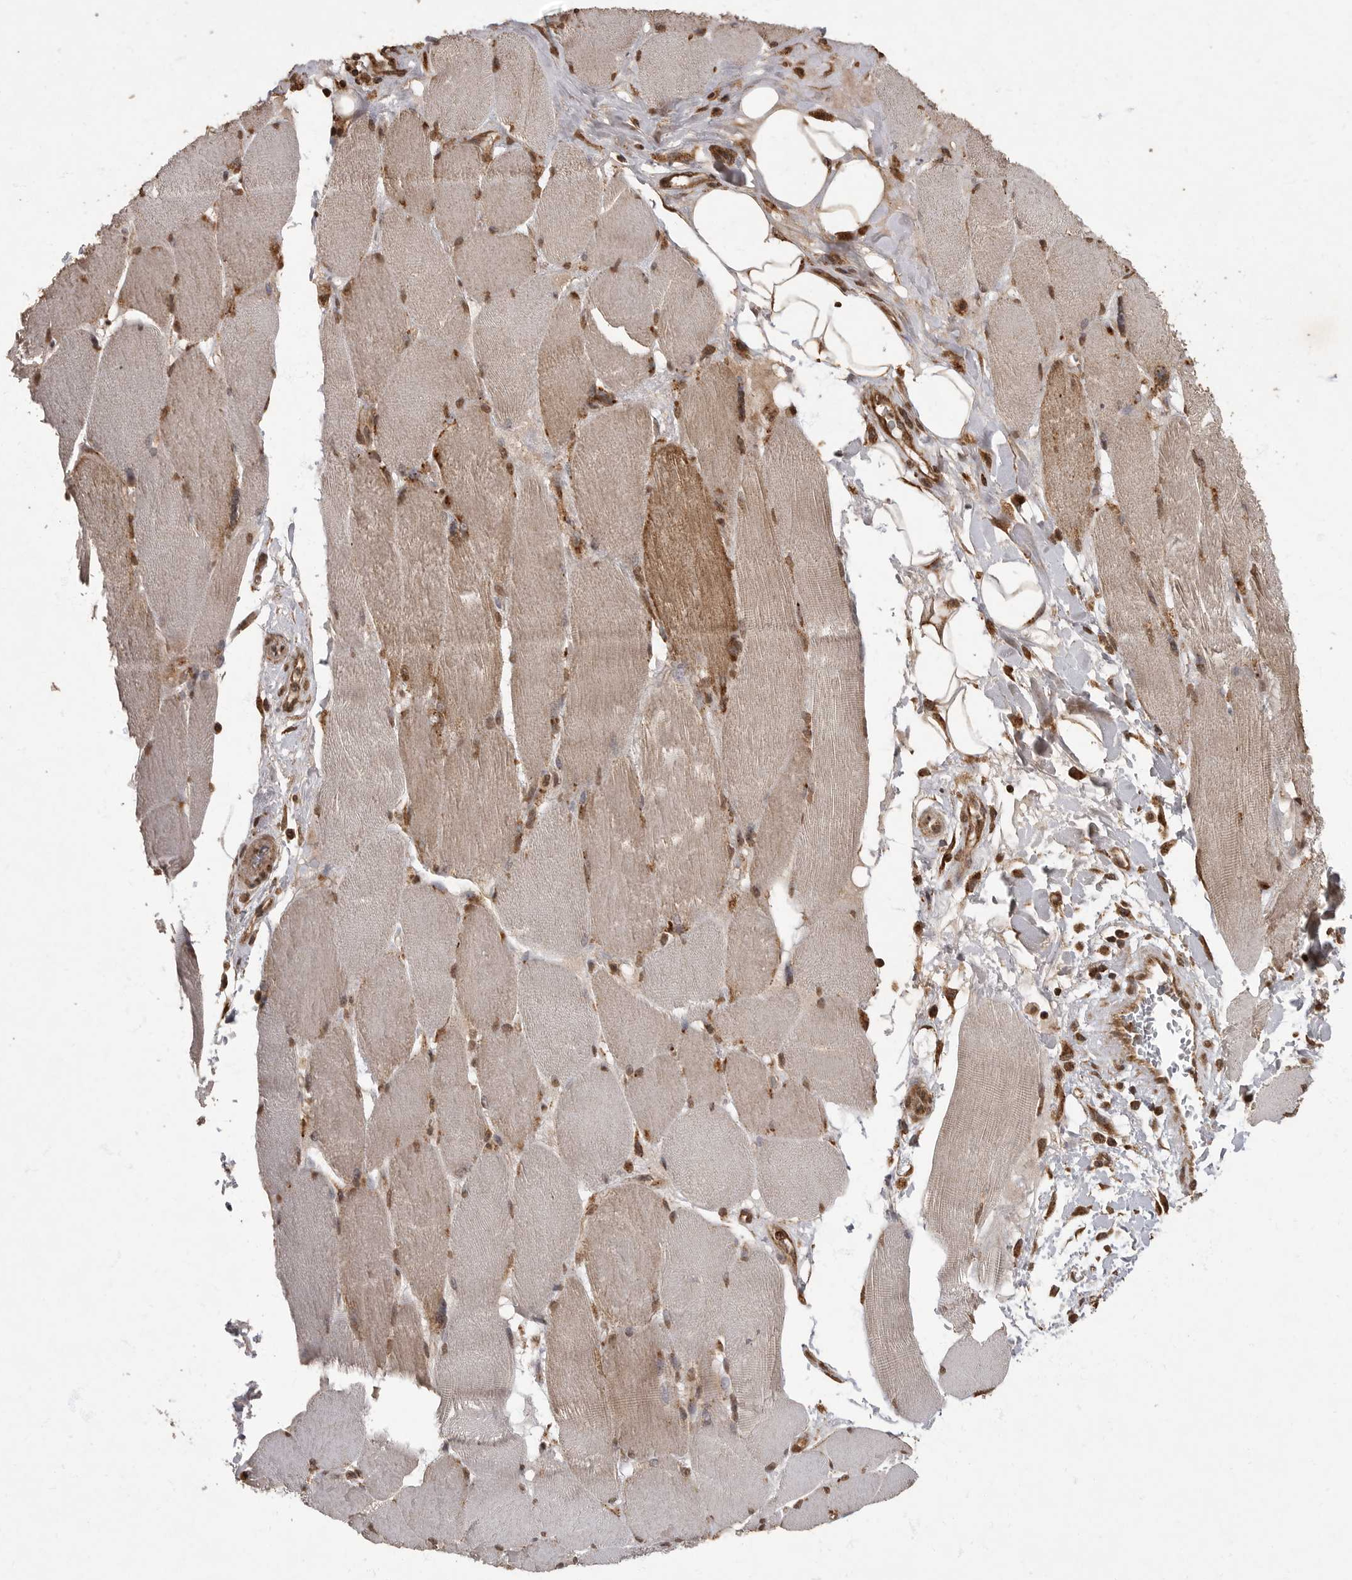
{"staining": {"intensity": "moderate", "quantity": ">75%", "location": "cytoplasmic/membranous,nuclear"}, "tissue": "skeletal muscle", "cell_type": "Myocytes", "image_type": "normal", "snomed": [{"axis": "morphology", "description": "Normal tissue, NOS"}, {"axis": "topography", "description": "Skin"}, {"axis": "topography", "description": "Skeletal muscle"}], "caption": "The immunohistochemical stain highlights moderate cytoplasmic/membranous,nuclear staining in myocytes of normal skeletal muscle. Nuclei are stained in blue.", "gene": "MAFG", "patient": {"sex": "male", "age": 83}}